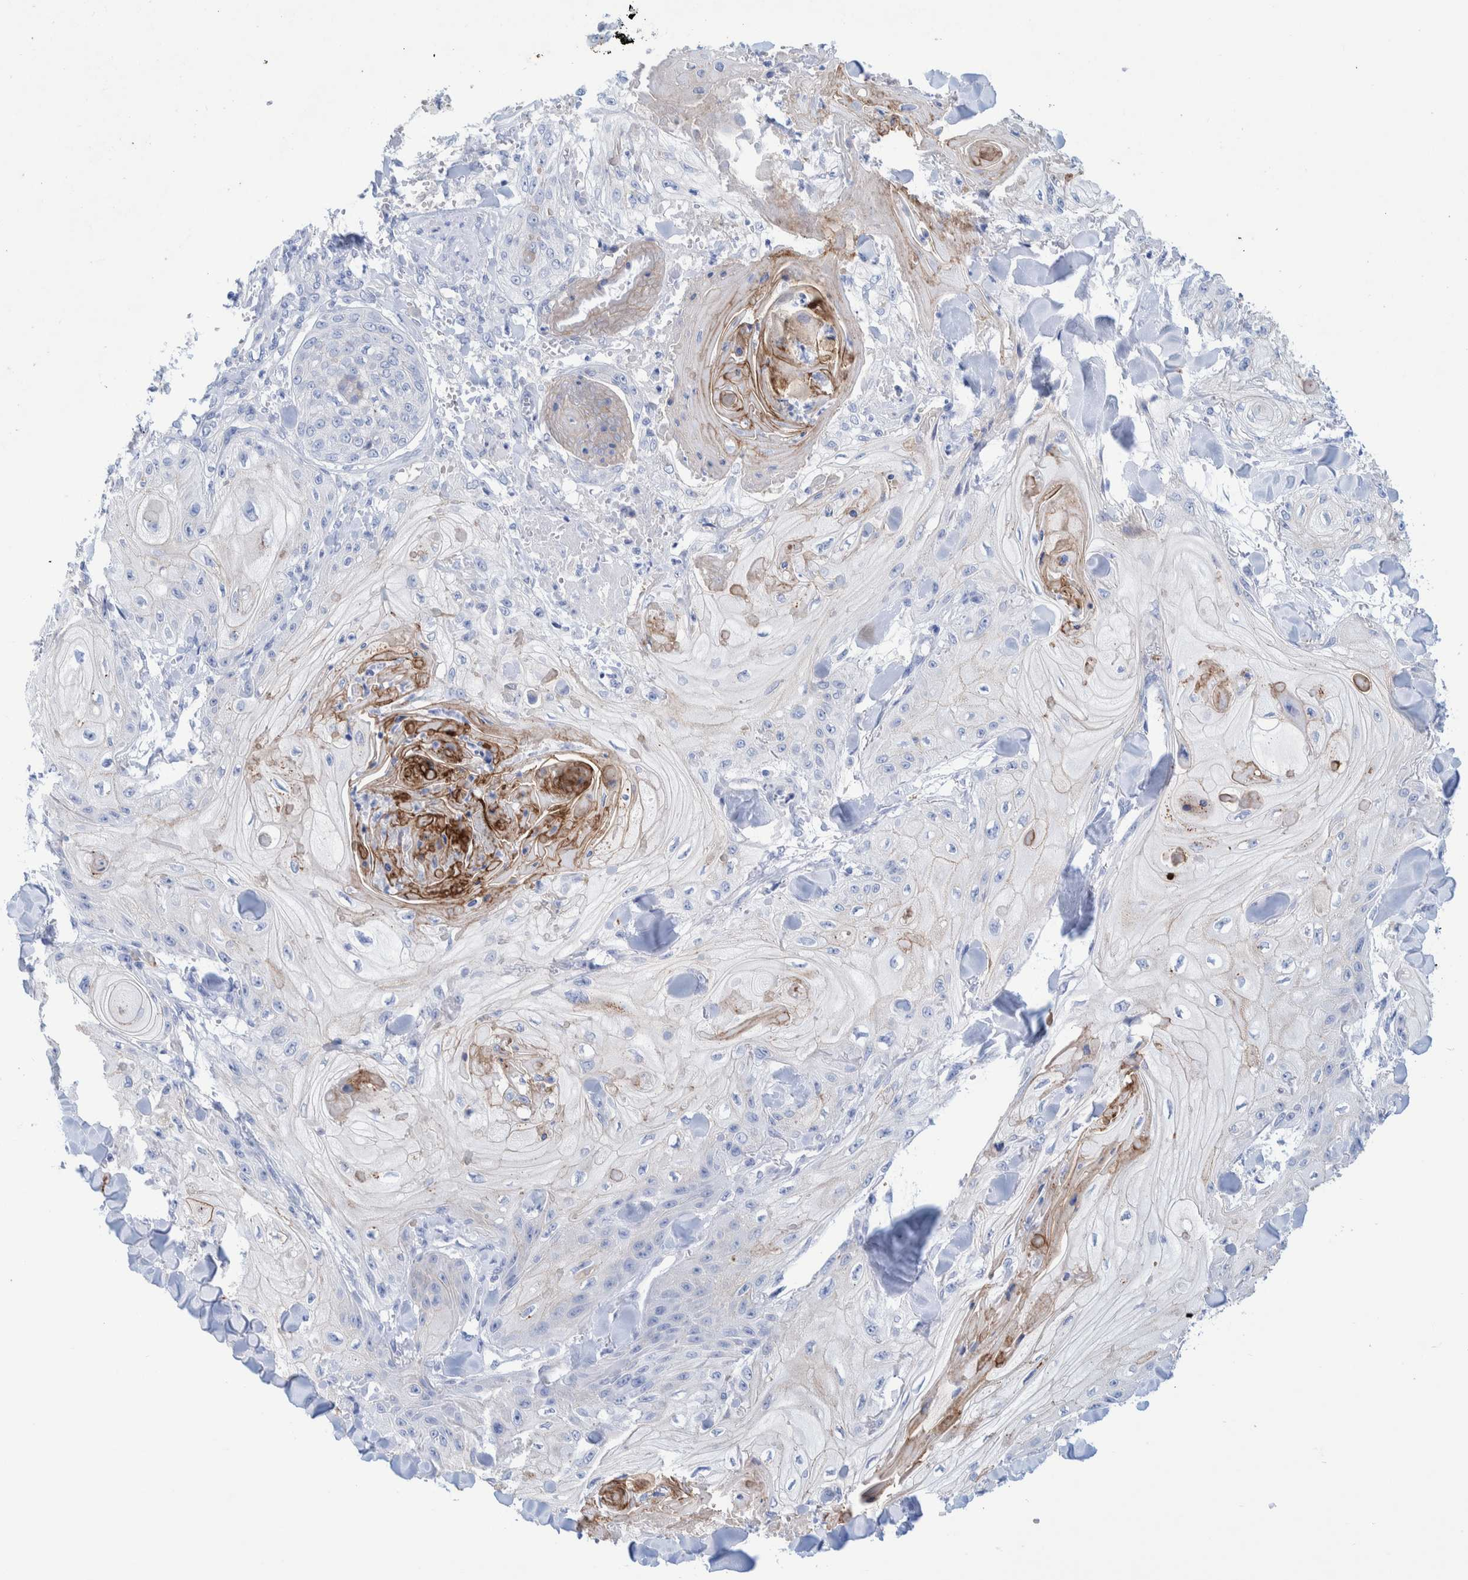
{"staining": {"intensity": "weak", "quantity": "<25%", "location": "cytoplasmic/membranous"}, "tissue": "skin cancer", "cell_type": "Tumor cells", "image_type": "cancer", "snomed": [{"axis": "morphology", "description": "Squamous cell carcinoma, NOS"}, {"axis": "topography", "description": "Skin"}], "caption": "Protein analysis of skin cancer (squamous cell carcinoma) displays no significant staining in tumor cells.", "gene": "PERP", "patient": {"sex": "male", "age": 74}}